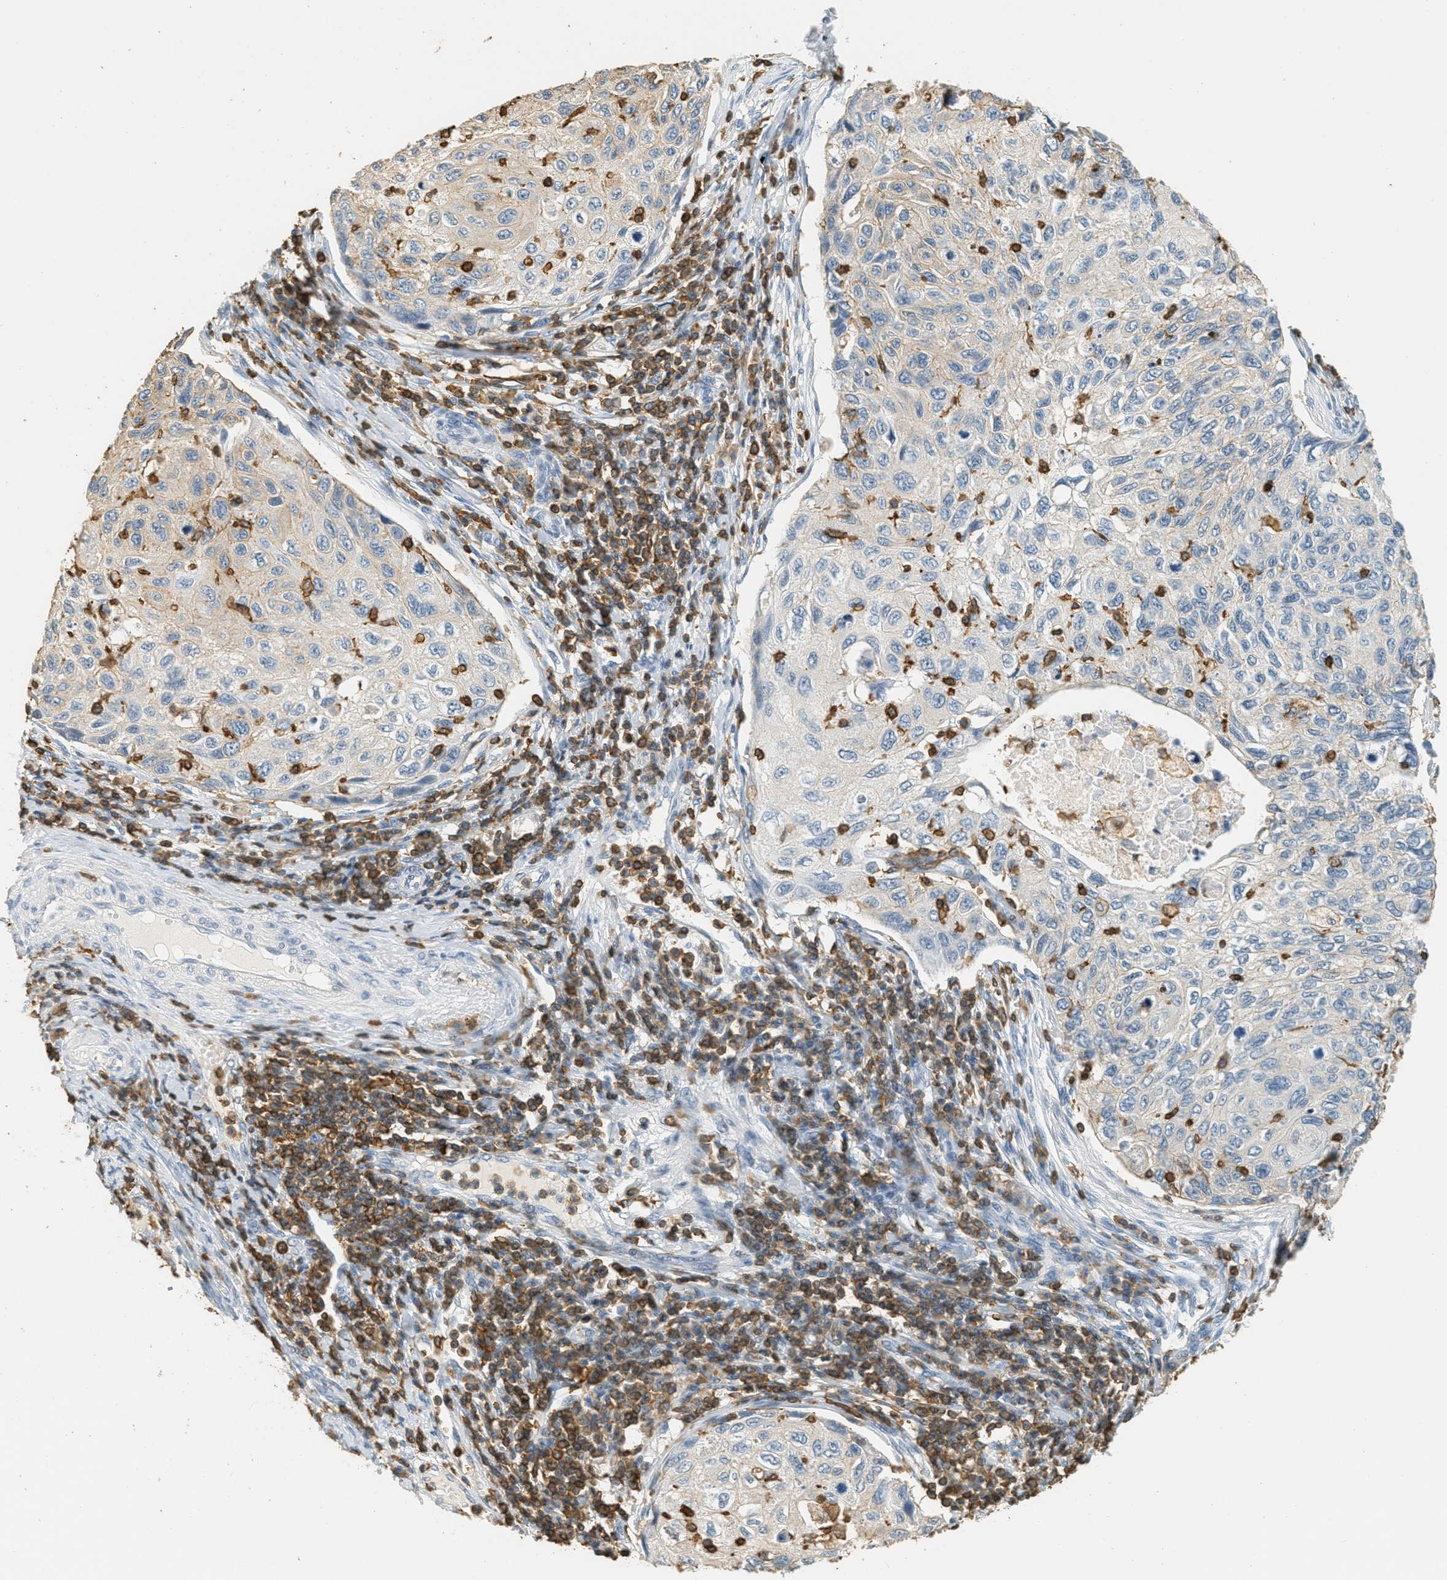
{"staining": {"intensity": "negative", "quantity": "none", "location": "none"}, "tissue": "cervical cancer", "cell_type": "Tumor cells", "image_type": "cancer", "snomed": [{"axis": "morphology", "description": "Squamous cell carcinoma, NOS"}, {"axis": "topography", "description": "Cervix"}], "caption": "Micrograph shows no protein positivity in tumor cells of squamous cell carcinoma (cervical) tissue.", "gene": "LSP1", "patient": {"sex": "female", "age": 70}}